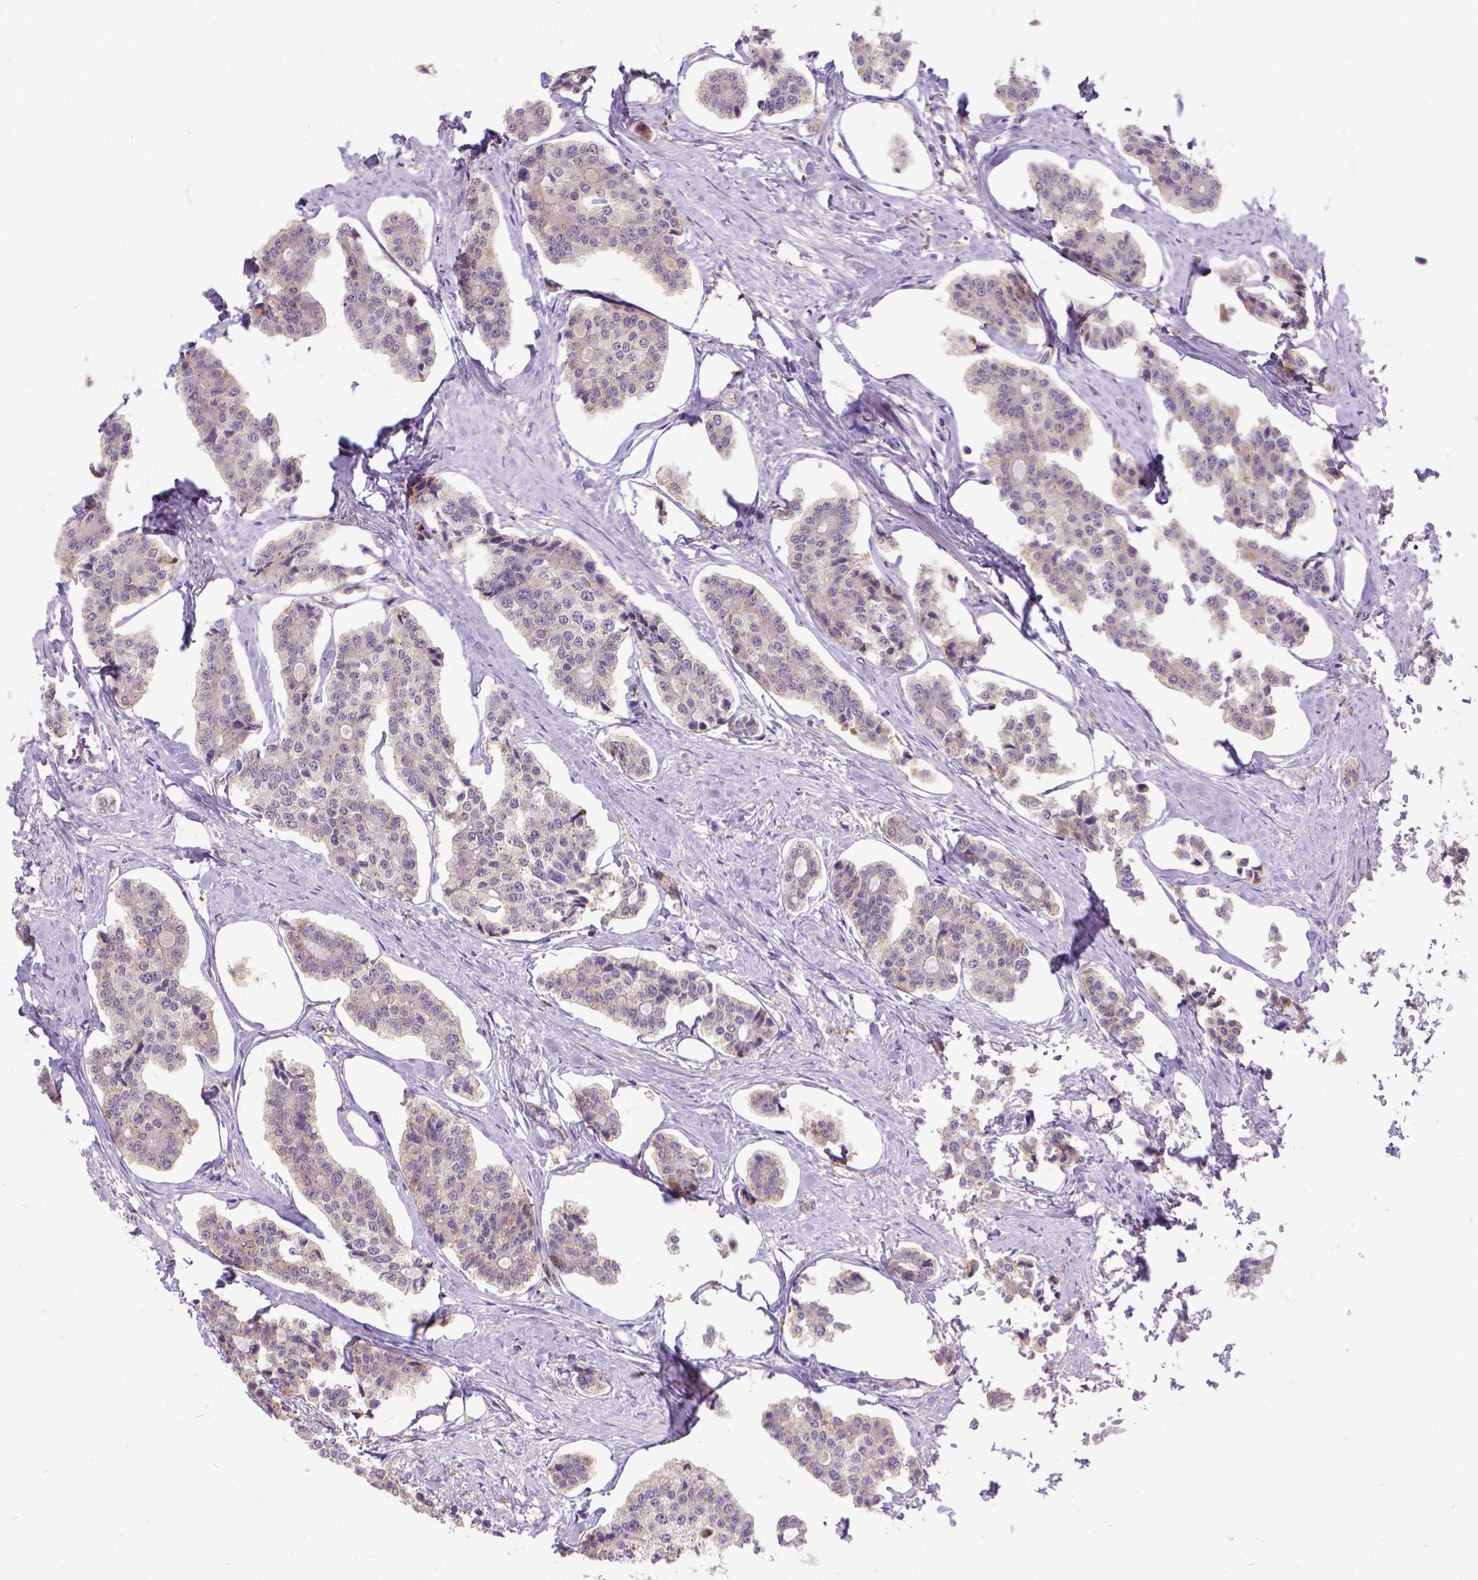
{"staining": {"intensity": "negative", "quantity": "none", "location": "none"}, "tissue": "carcinoid", "cell_type": "Tumor cells", "image_type": "cancer", "snomed": [{"axis": "morphology", "description": "Carcinoid, malignant, NOS"}, {"axis": "topography", "description": "Small intestine"}], "caption": "Carcinoid (malignant) stained for a protein using IHC reveals no positivity tumor cells.", "gene": "CFAP299", "patient": {"sex": "female", "age": 65}}